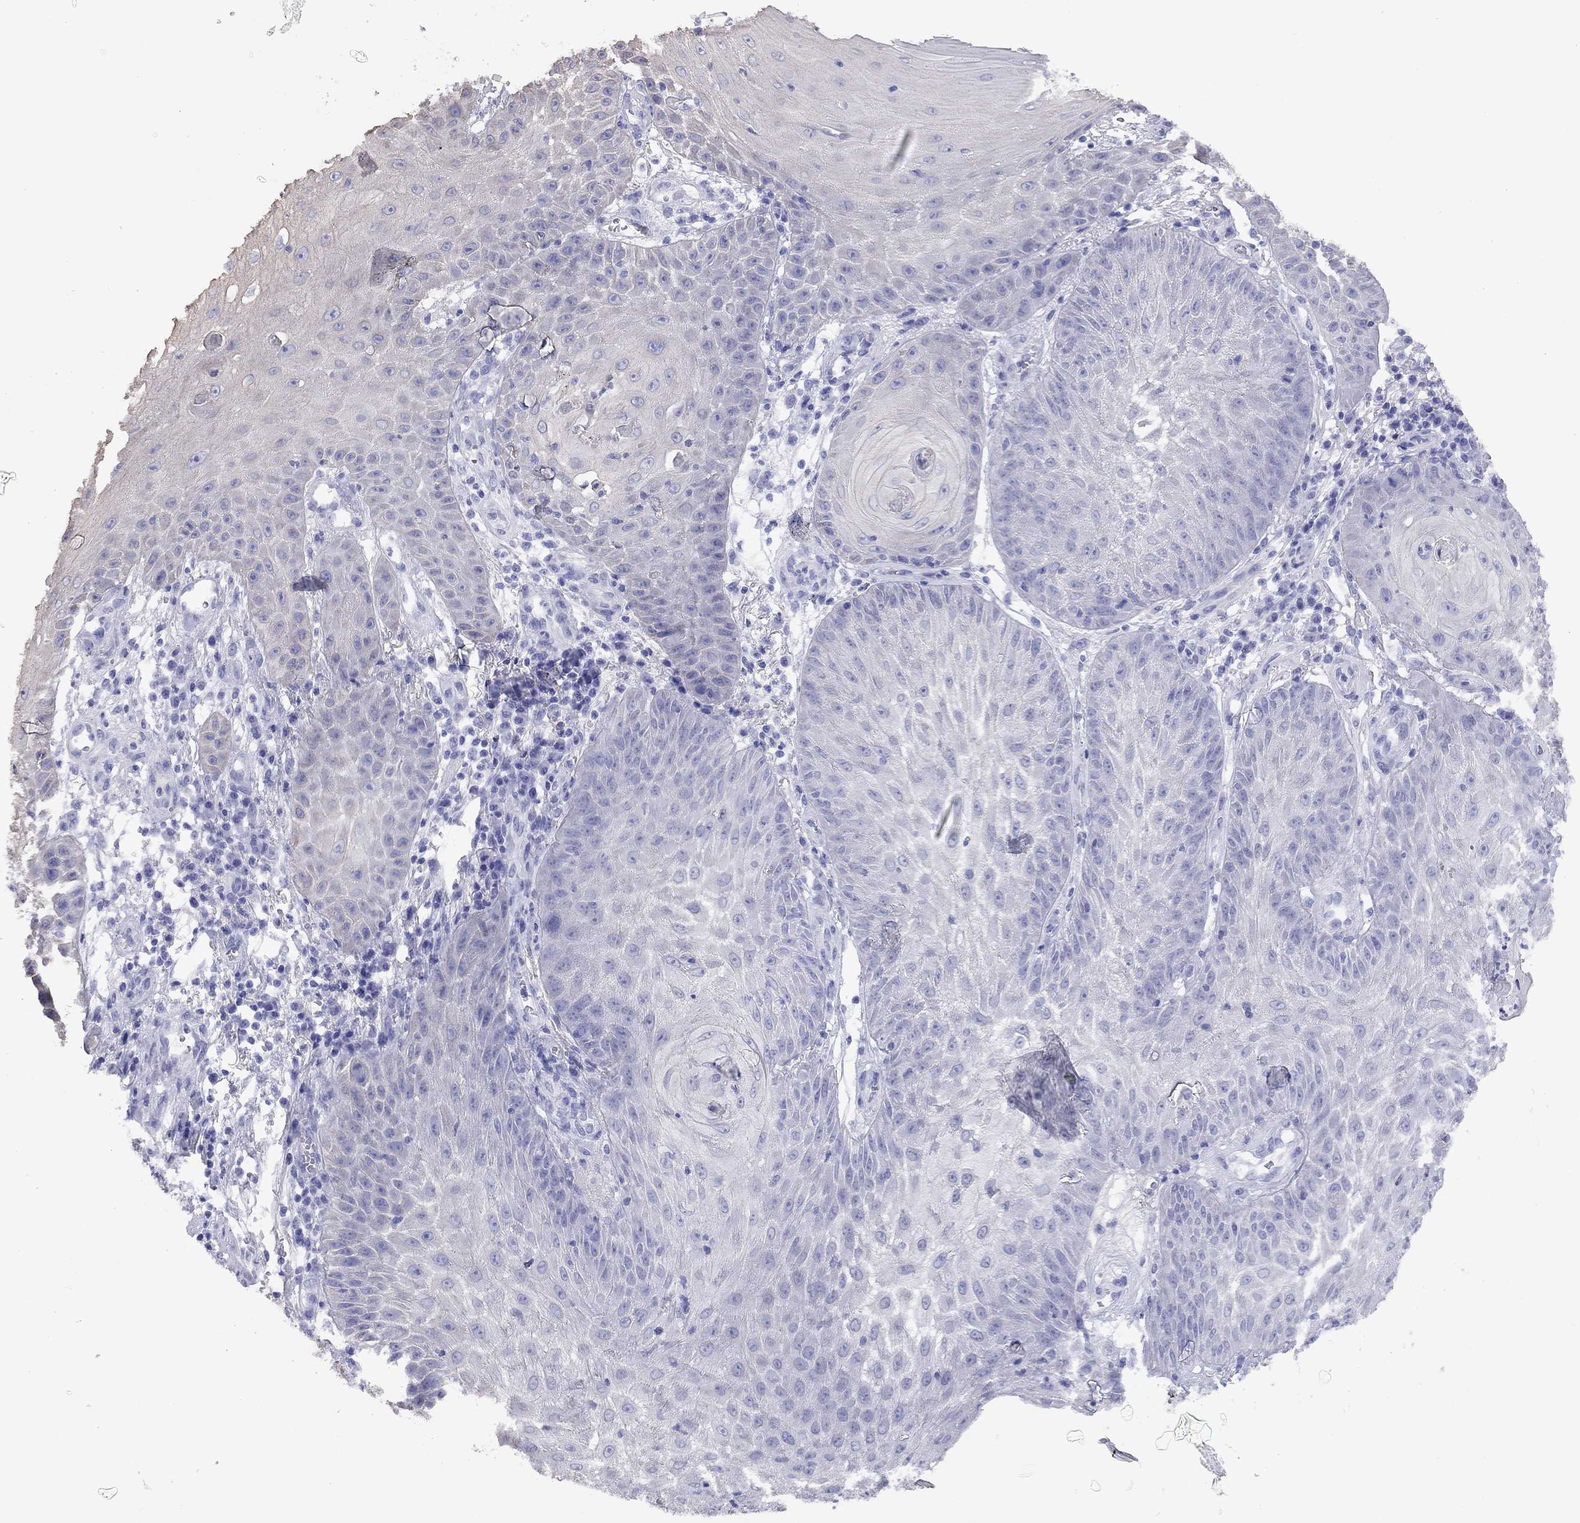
{"staining": {"intensity": "negative", "quantity": "none", "location": "none"}, "tissue": "skin cancer", "cell_type": "Tumor cells", "image_type": "cancer", "snomed": [{"axis": "morphology", "description": "Squamous cell carcinoma, NOS"}, {"axis": "topography", "description": "Skin"}], "caption": "A micrograph of human squamous cell carcinoma (skin) is negative for staining in tumor cells.", "gene": "CMYA5", "patient": {"sex": "male", "age": 70}}